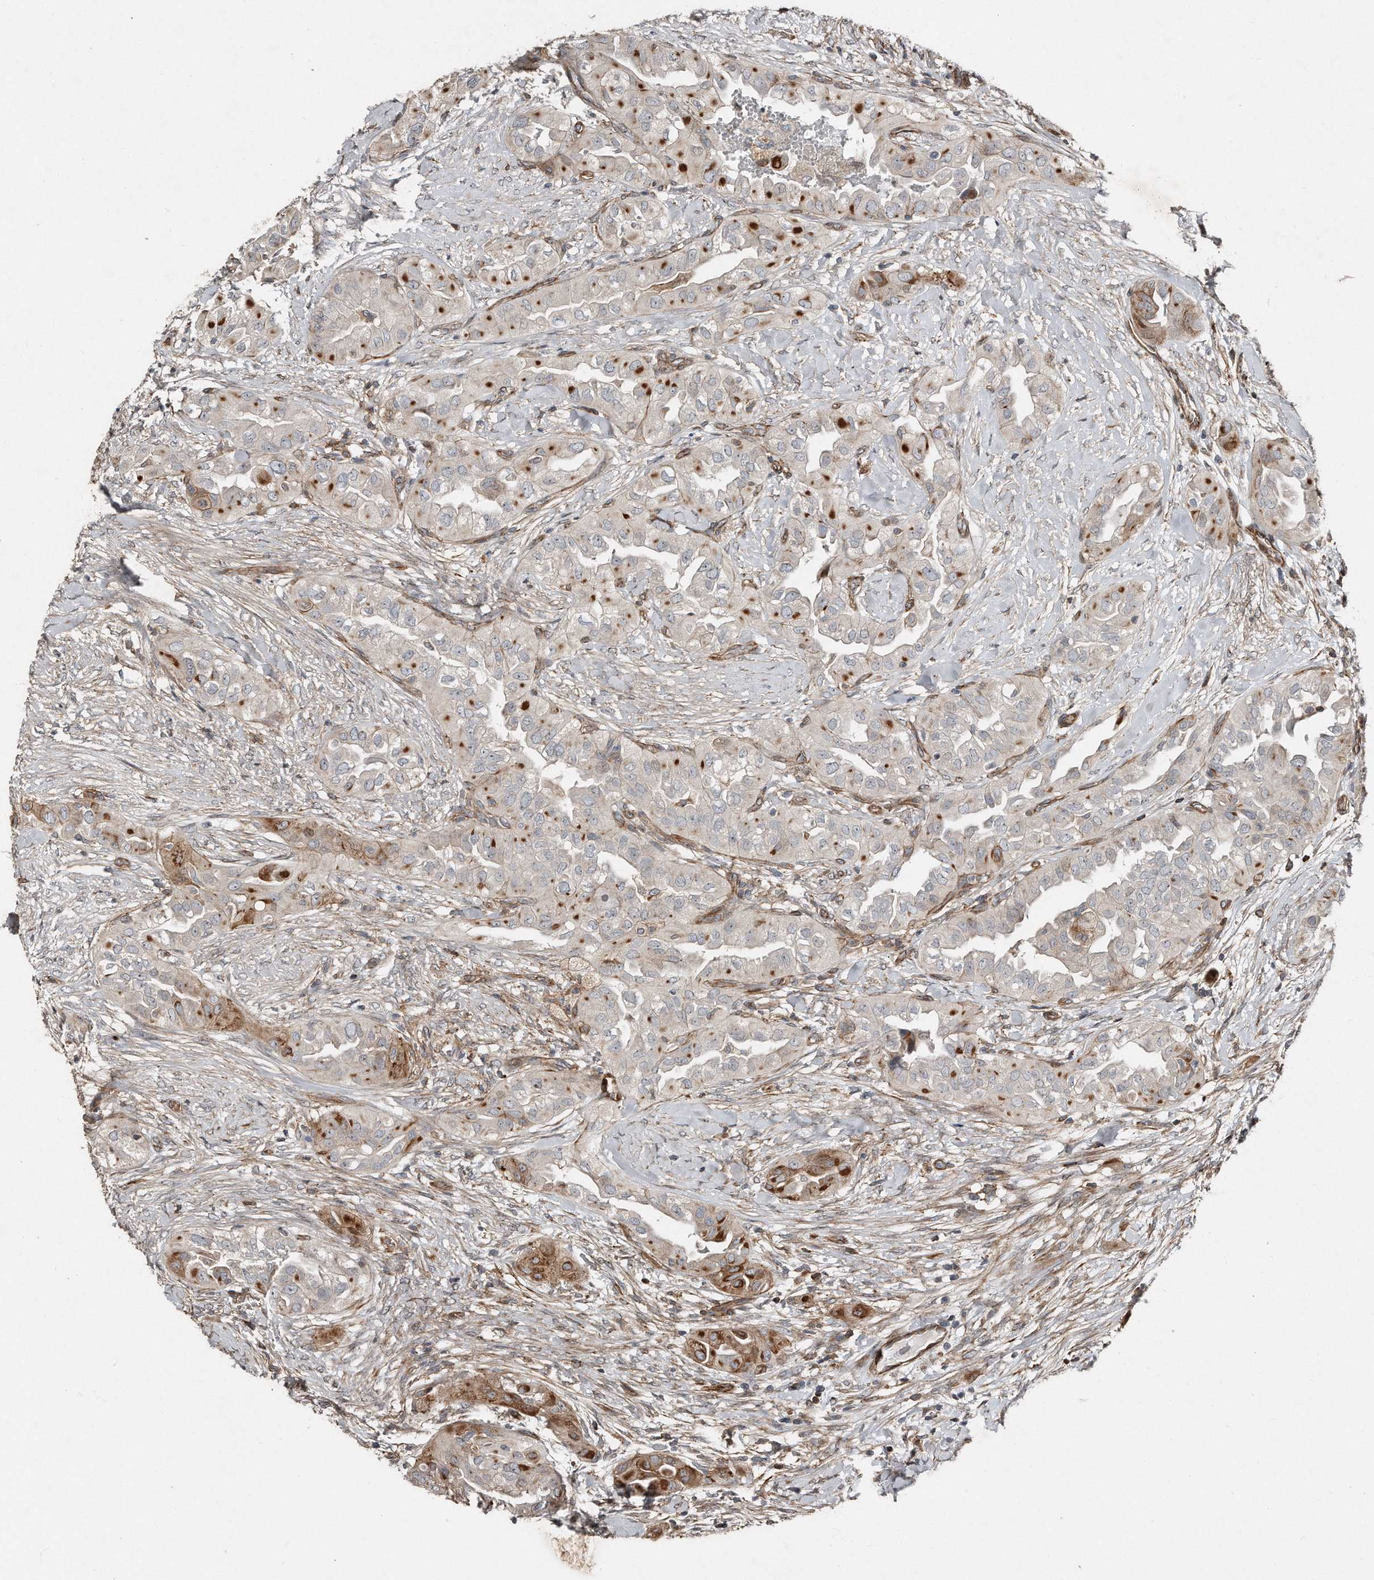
{"staining": {"intensity": "strong", "quantity": "<25%", "location": "cytoplasmic/membranous"}, "tissue": "thyroid cancer", "cell_type": "Tumor cells", "image_type": "cancer", "snomed": [{"axis": "morphology", "description": "Papillary adenocarcinoma, NOS"}, {"axis": "topography", "description": "Thyroid gland"}], "caption": "Protein staining demonstrates strong cytoplasmic/membranous staining in approximately <25% of tumor cells in thyroid cancer.", "gene": "SNAP47", "patient": {"sex": "female", "age": 59}}